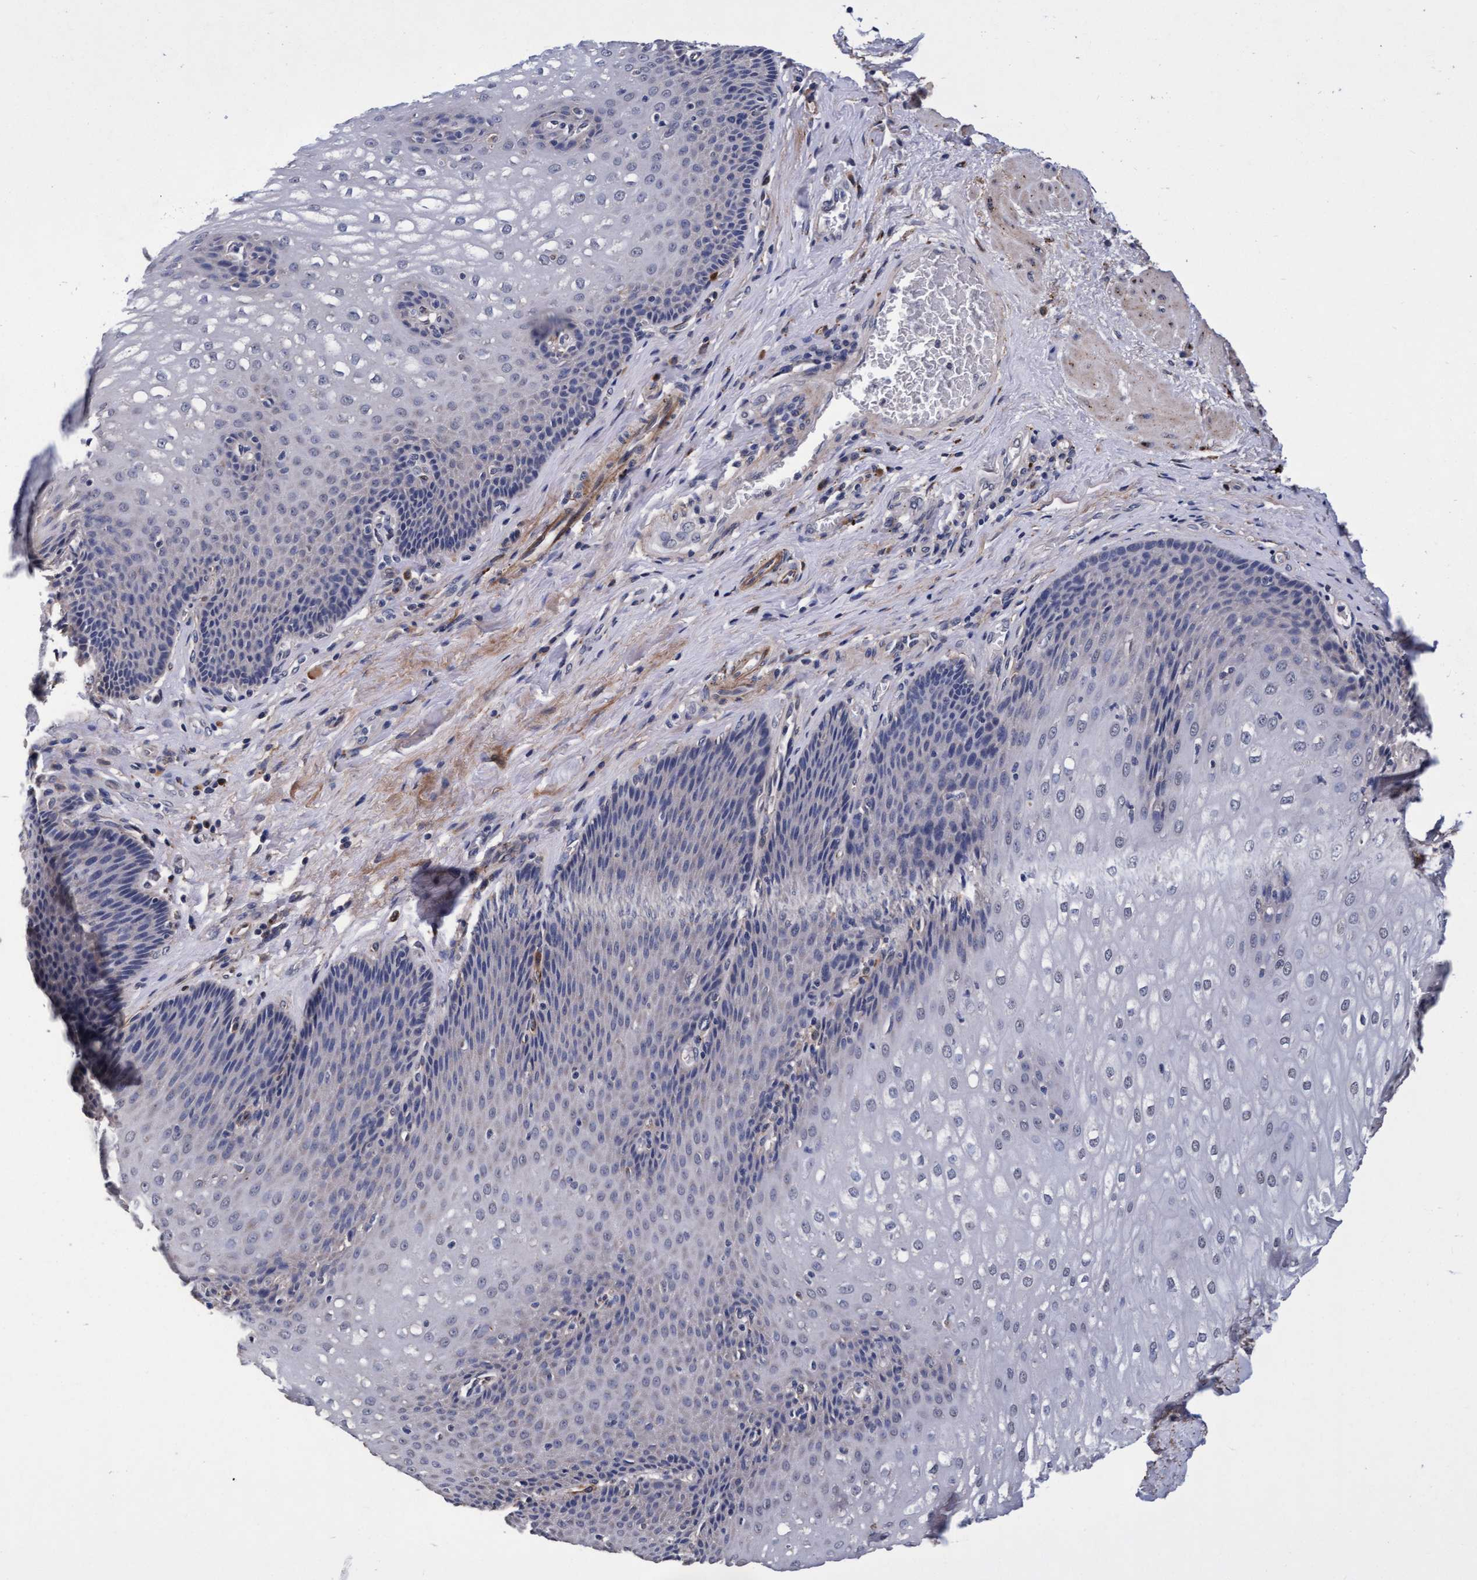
{"staining": {"intensity": "negative", "quantity": "none", "location": "none"}, "tissue": "esophagus", "cell_type": "Squamous epithelial cells", "image_type": "normal", "snomed": [{"axis": "morphology", "description": "Normal tissue, NOS"}, {"axis": "topography", "description": "Esophagus"}], "caption": "High power microscopy photomicrograph of an IHC histopathology image of normal esophagus, revealing no significant positivity in squamous epithelial cells.", "gene": "CPQ", "patient": {"sex": "male", "age": 48}}